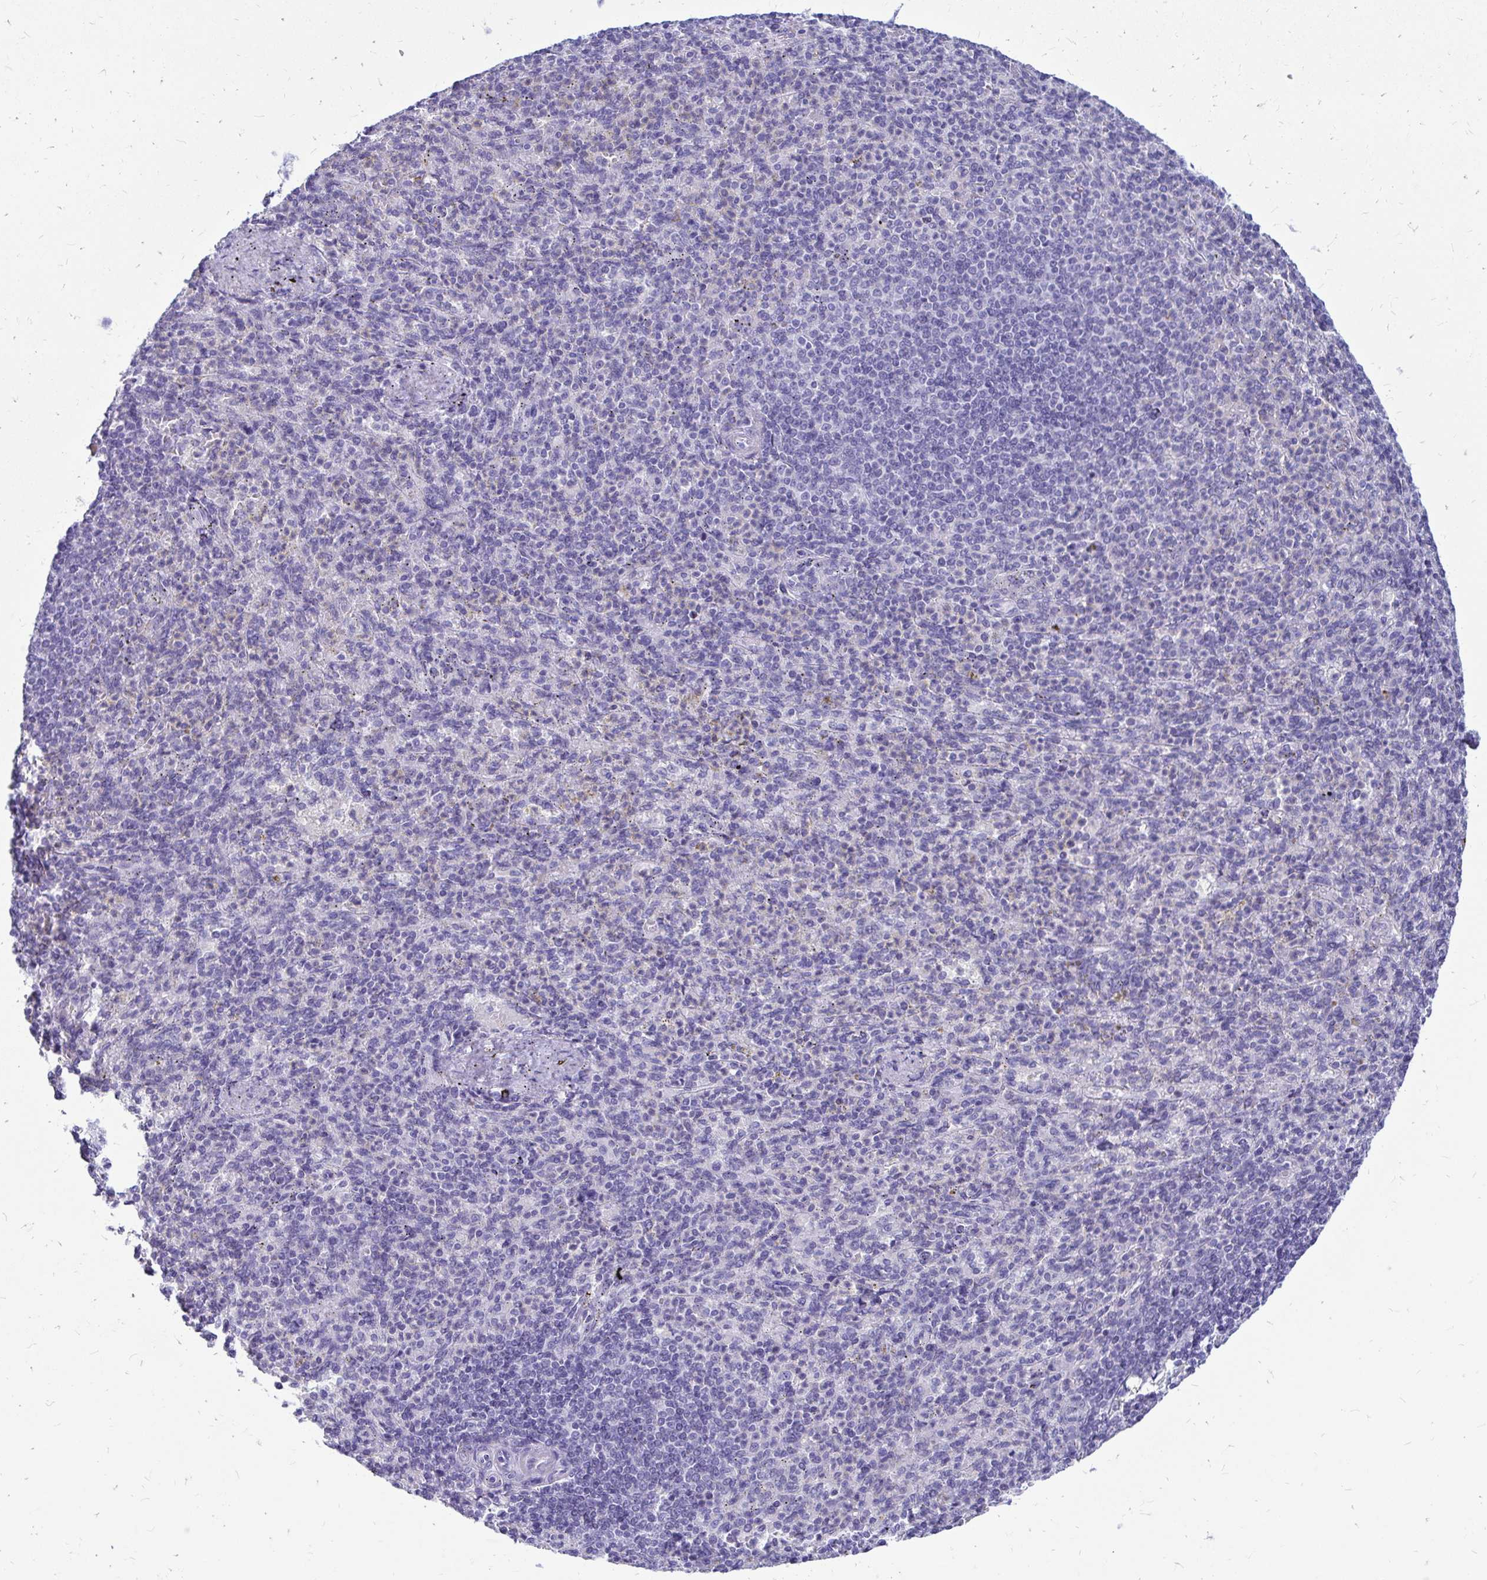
{"staining": {"intensity": "negative", "quantity": "none", "location": "none"}, "tissue": "spleen", "cell_type": "Cells in red pulp", "image_type": "normal", "snomed": [{"axis": "morphology", "description": "Normal tissue, NOS"}, {"axis": "topography", "description": "Spleen"}], "caption": "DAB (3,3'-diaminobenzidine) immunohistochemical staining of unremarkable spleen exhibits no significant expression in cells in red pulp. (DAB immunohistochemistry visualized using brightfield microscopy, high magnification).", "gene": "NANOGNB", "patient": {"sex": "female", "age": 74}}